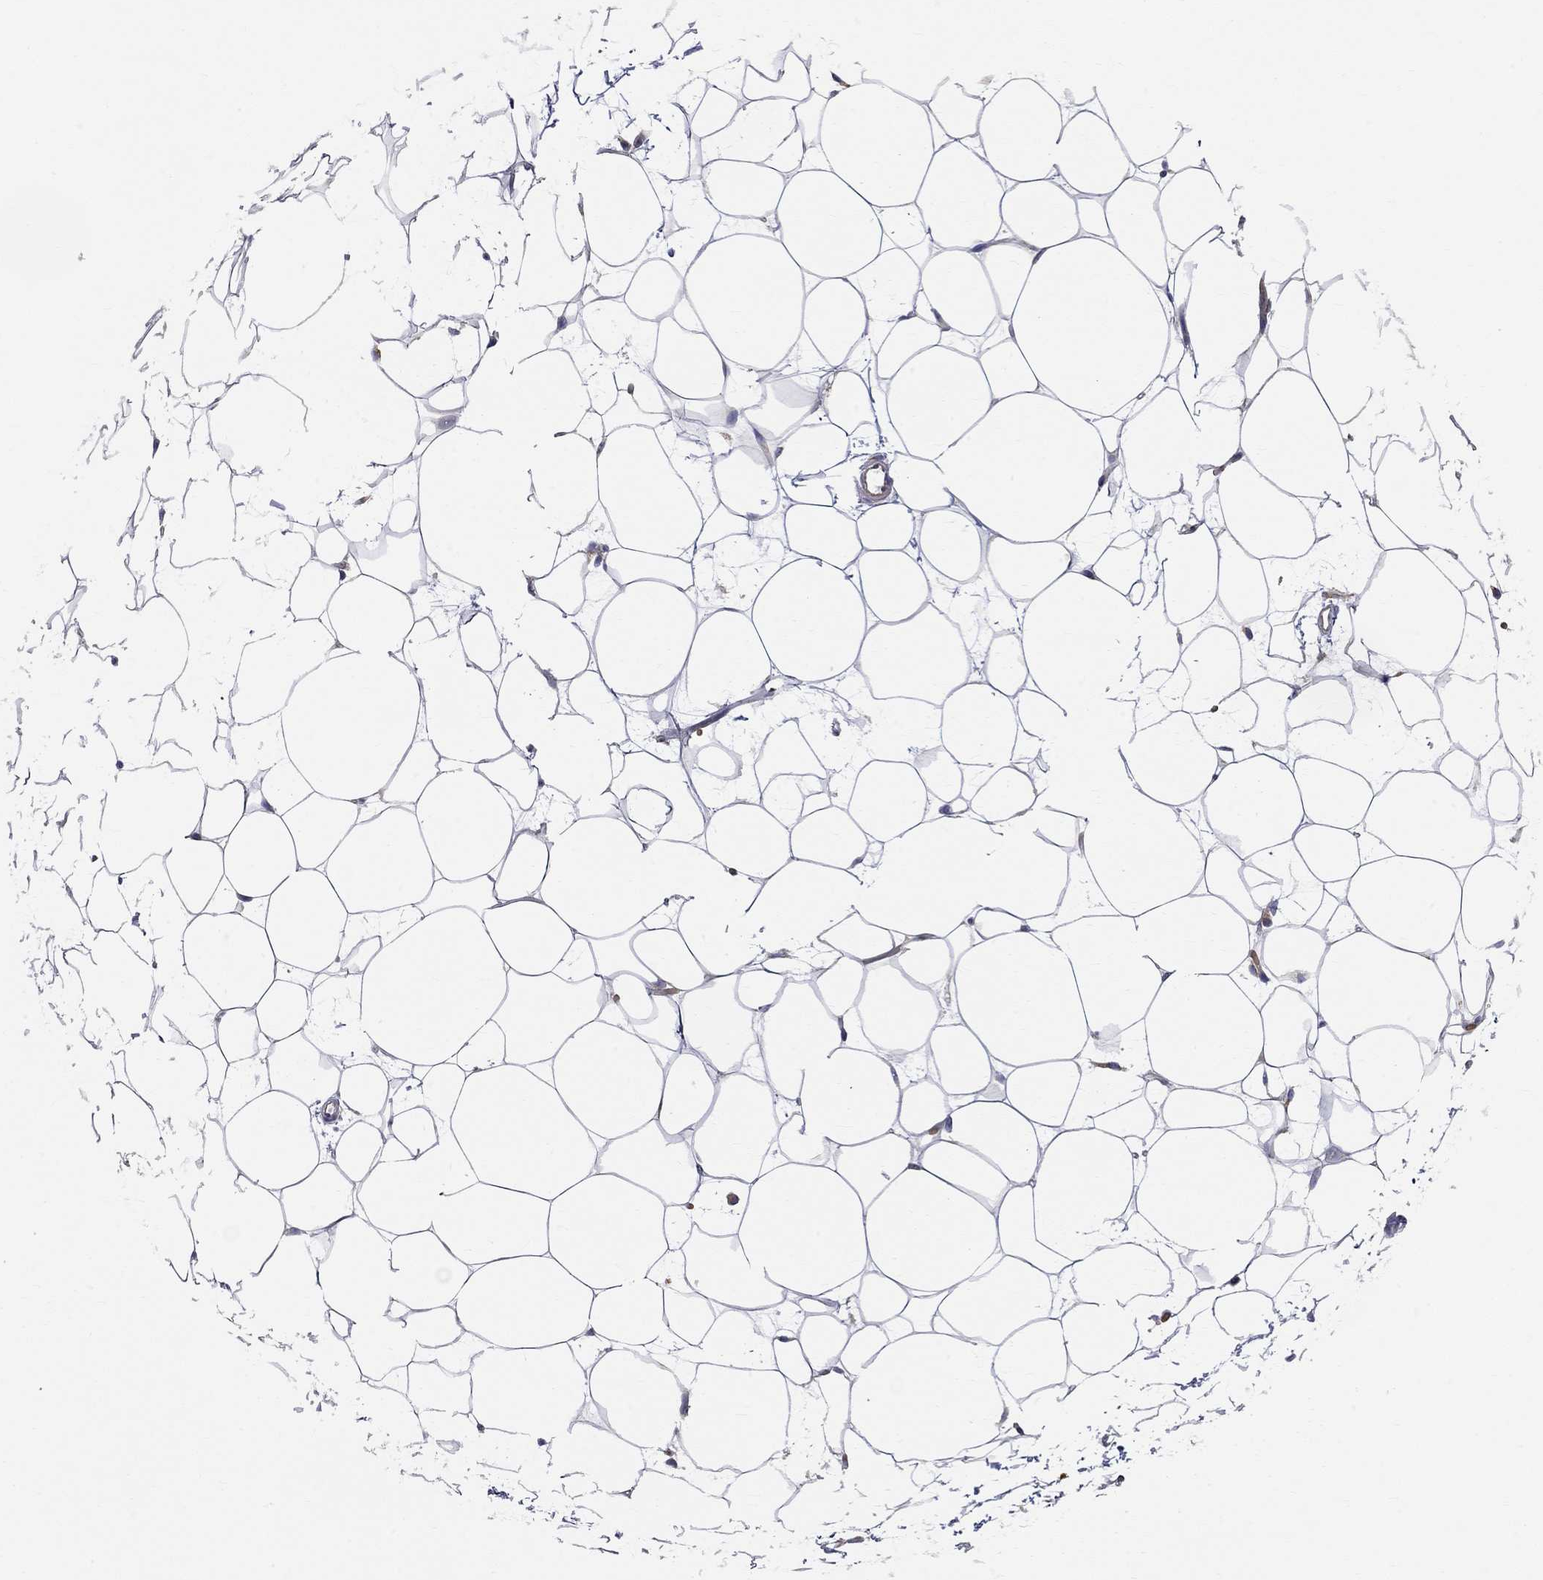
{"staining": {"intensity": "negative", "quantity": "none", "location": "none"}, "tissue": "breast", "cell_type": "Adipocytes", "image_type": "normal", "snomed": [{"axis": "morphology", "description": "Normal tissue, NOS"}, {"axis": "topography", "description": "Breast"}], "caption": "This is an IHC photomicrograph of benign human breast. There is no expression in adipocytes.", "gene": "CASTOR1", "patient": {"sex": "female", "age": 37}}